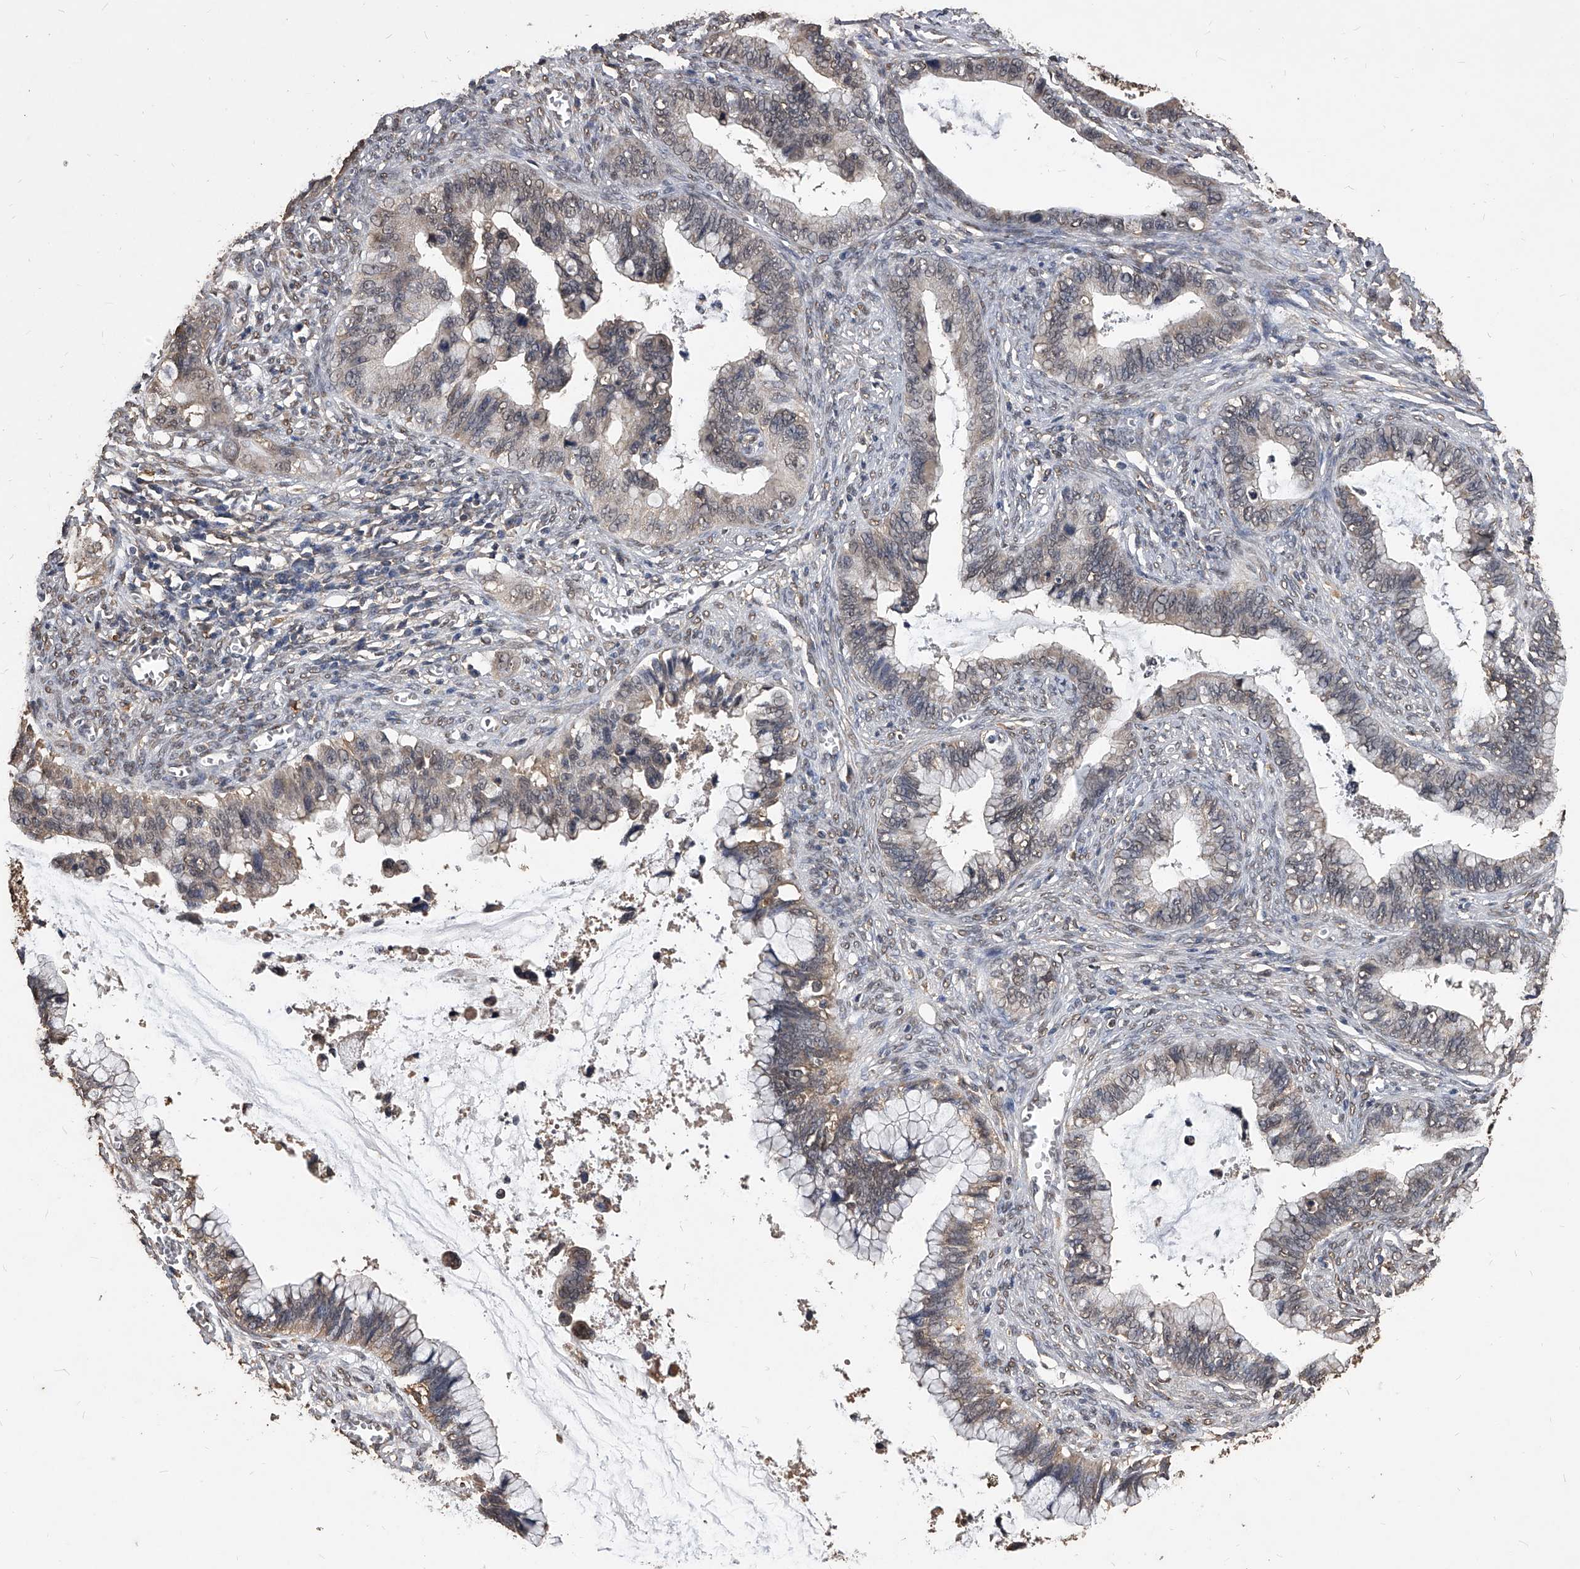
{"staining": {"intensity": "weak", "quantity": "<25%", "location": "cytoplasmic/membranous"}, "tissue": "cervical cancer", "cell_type": "Tumor cells", "image_type": "cancer", "snomed": [{"axis": "morphology", "description": "Adenocarcinoma, NOS"}, {"axis": "topography", "description": "Cervix"}], "caption": "This is an IHC micrograph of cervical cancer. There is no positivity in tumor cells.", "gene": "FBXL4", "patient": {"sex": "female", "age": 44}}